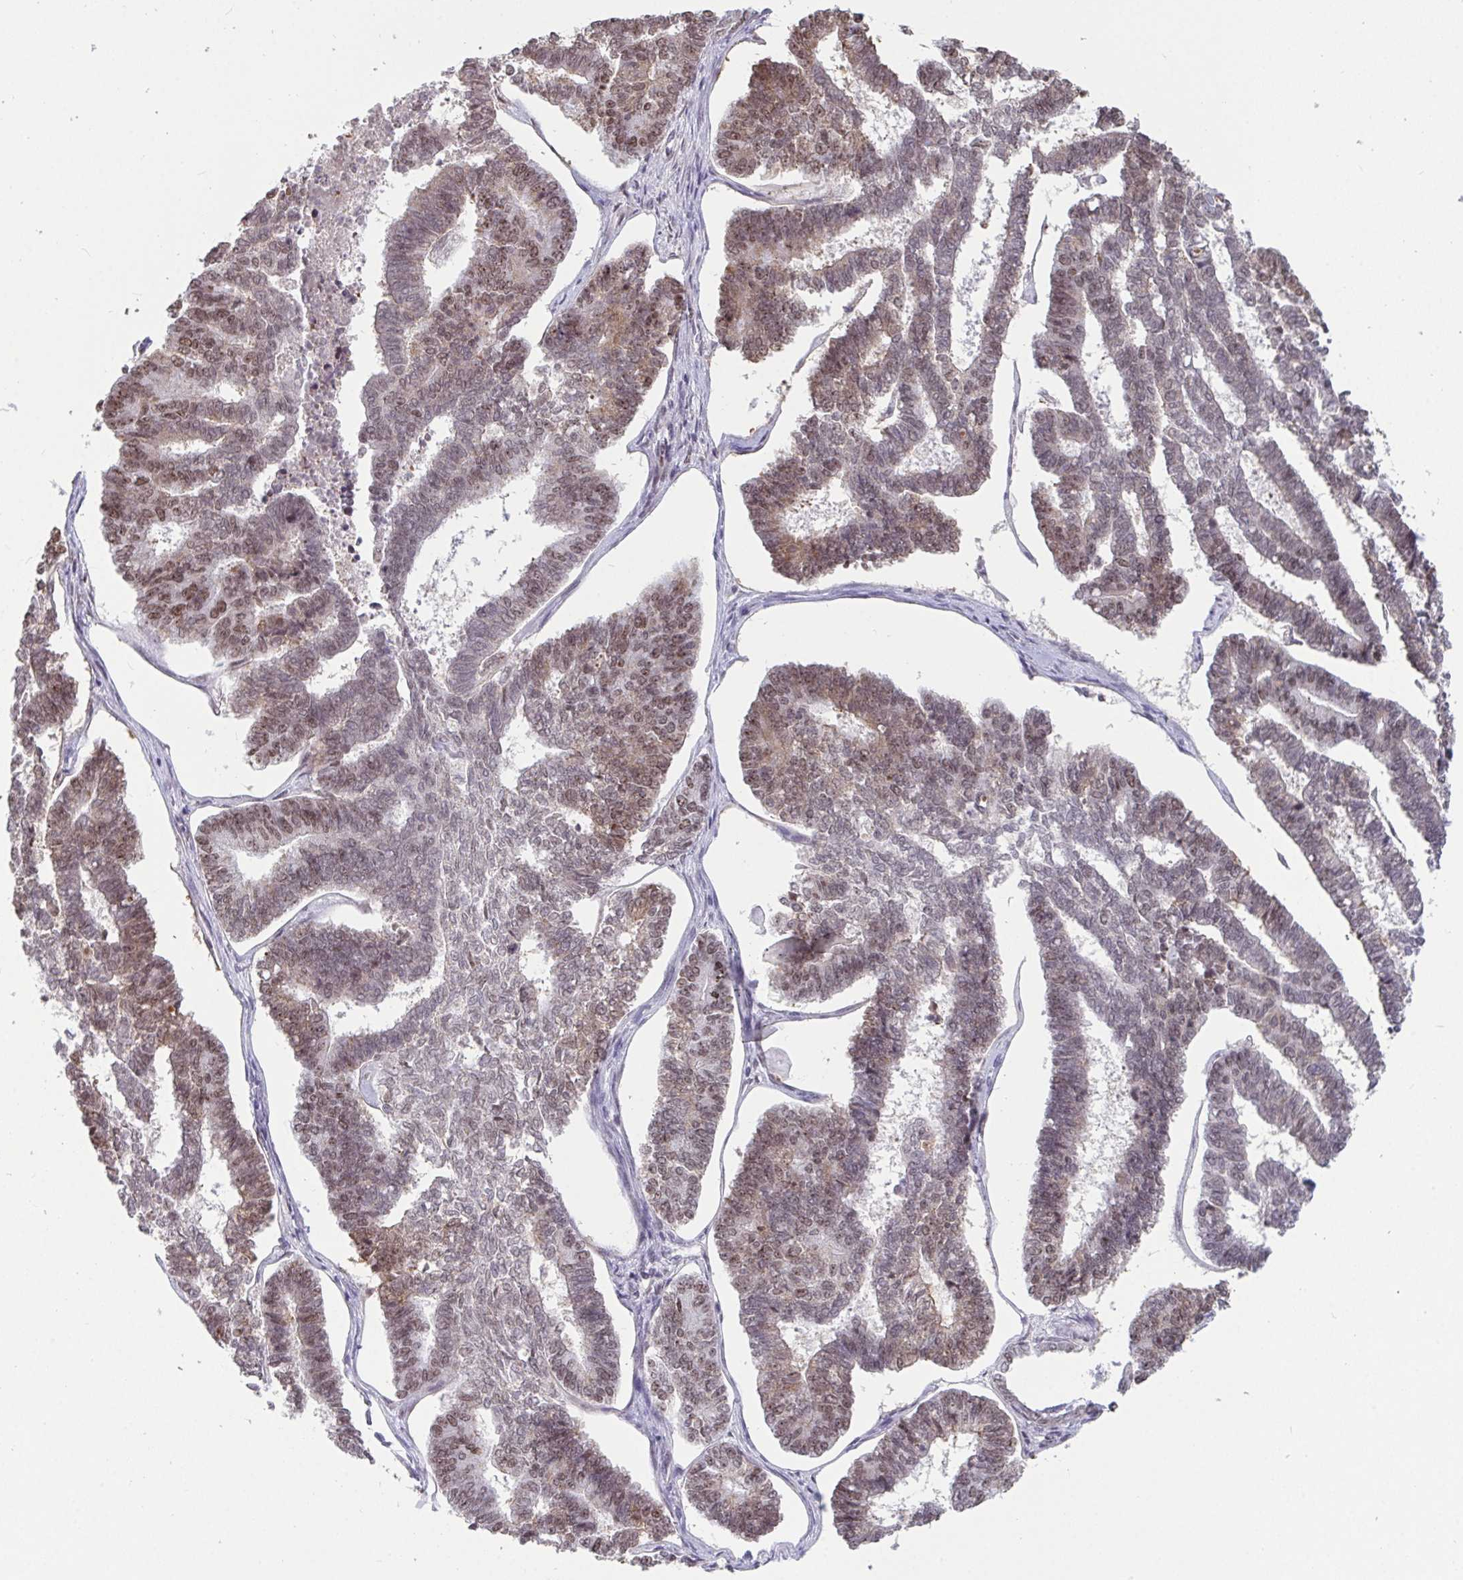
{"staining": {"intensity": "moderate", "quantity": "25%-75%", "location": "cytoplasmic/membranous,nuclear"}, "tissue": "endometrial cancer", "cell_type": "Tumor cells", "image_type": "cancer", "snomed": [{"axis": "morphology", "description": "Adenocarcinoma, NOS"}, {"axis": "topography", "description": "Endometrium"}], "caption": "DAB (3,3'-diaminobenzidine) immunohistochemical staining of endometrial adenocarcinoma exhibits moderate cytoplasmic/membranous and nuclear protein expression in approximately 25%-75% of tumor cells. The staining was performed using DAB (3,3'-diaminobenzidine) to visualize the protein expression in brown, while the nuclei were stained in blue with hematoxylin (Magnification: 20x).", "gene": "SUPT16H", "patient": {"sex": "female", "age": 70}}